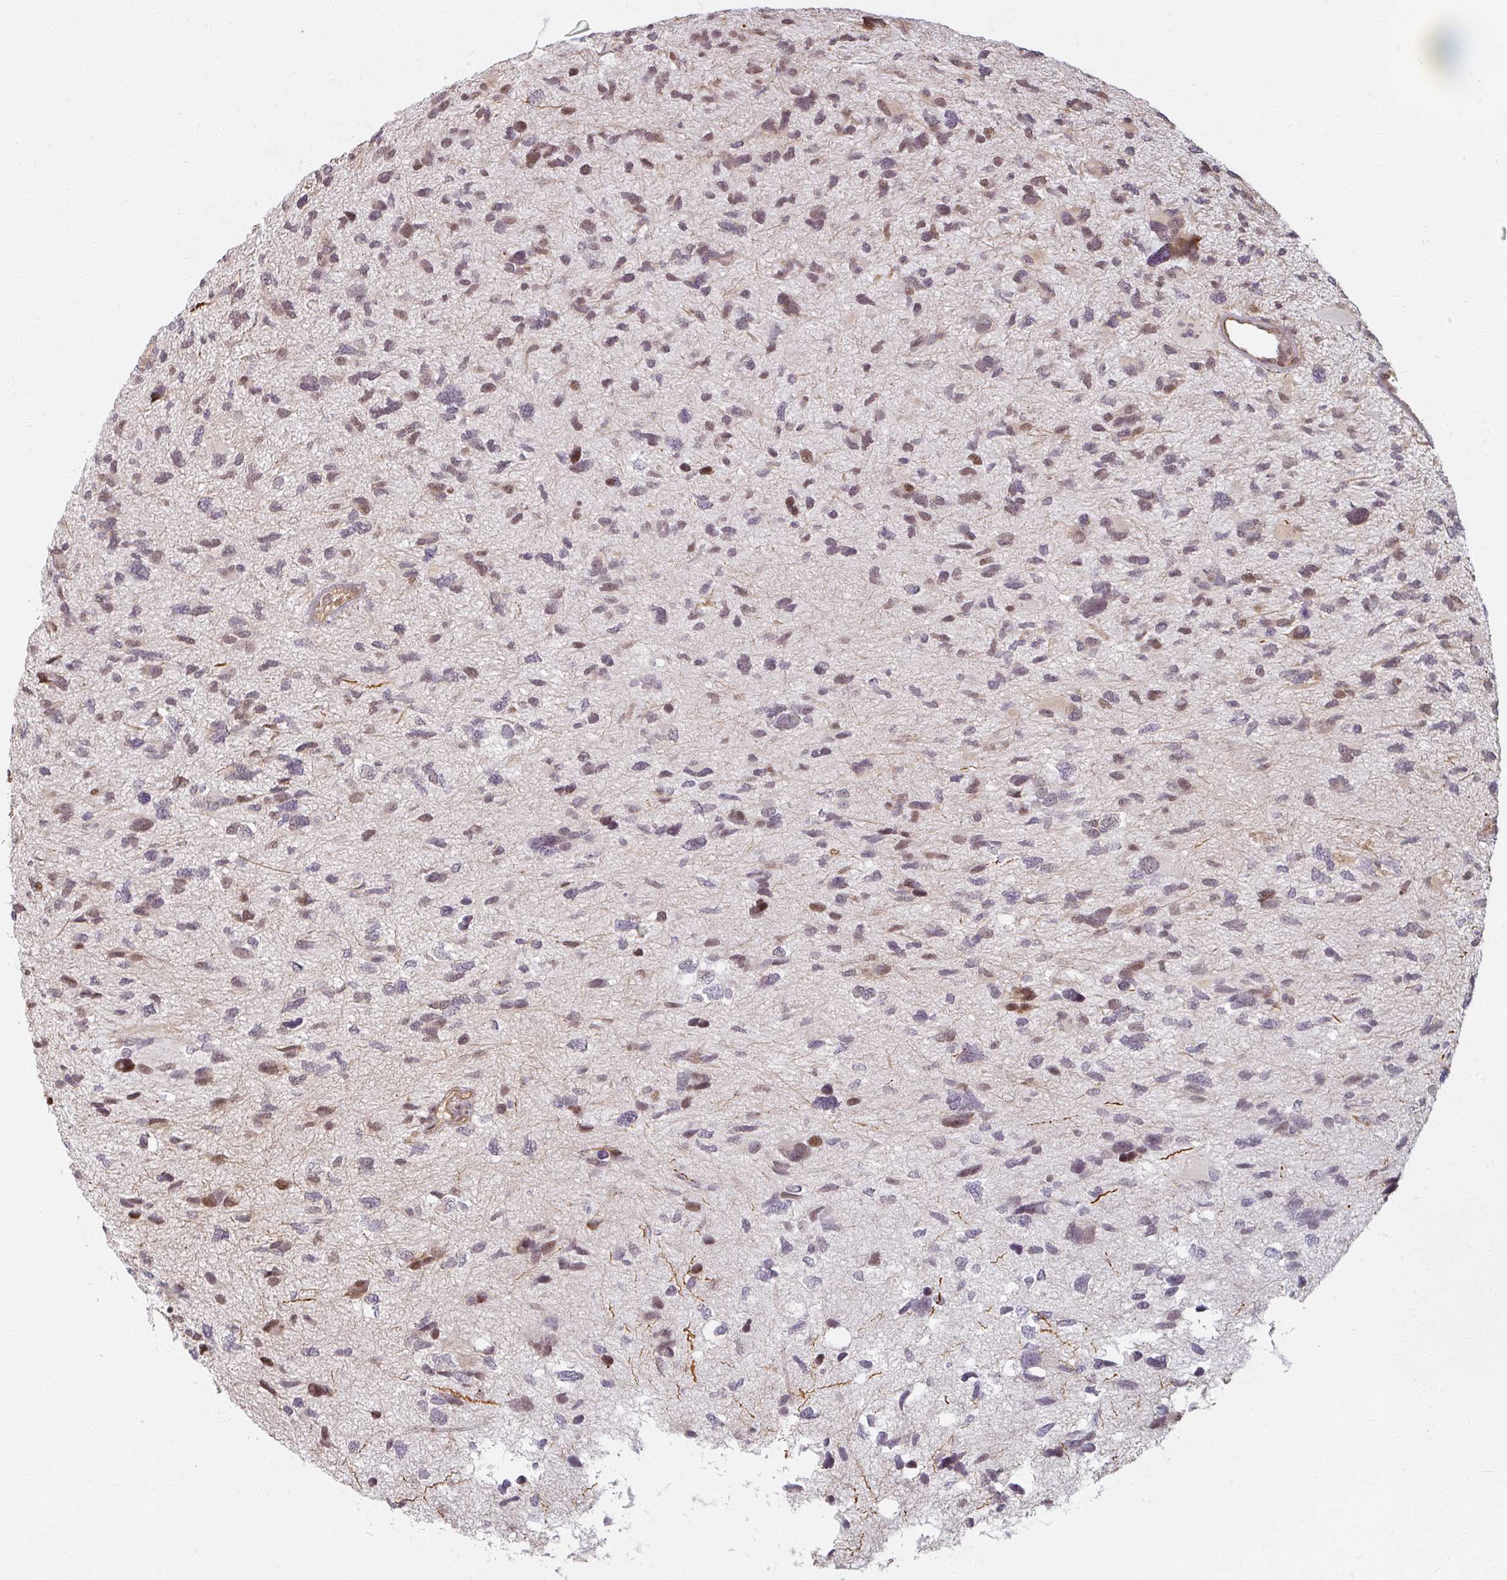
{"staining": {"intensity": "moderate", "quantity": "25%-75%", "location": "cytoplasmic/membranous,nuclear"}, "tissue": "glioma", "cell_type": "Tumor cells", "image_type": "cancer", "snomed": [{"axis": "morphology", "description": "Glioma, malignant, High grade"}, {"axis": "topography", "description": "Brain"}], "caption": "IHC (DAB (3,3'-diaminobenzidine)) staining of human glioma shows moderate cytoplasmic/membranous and nuclear protein positivity in about 25%-75% of tumor cells.", "gene": "MED19", "patient": {"sex": "female", "age": 11}}